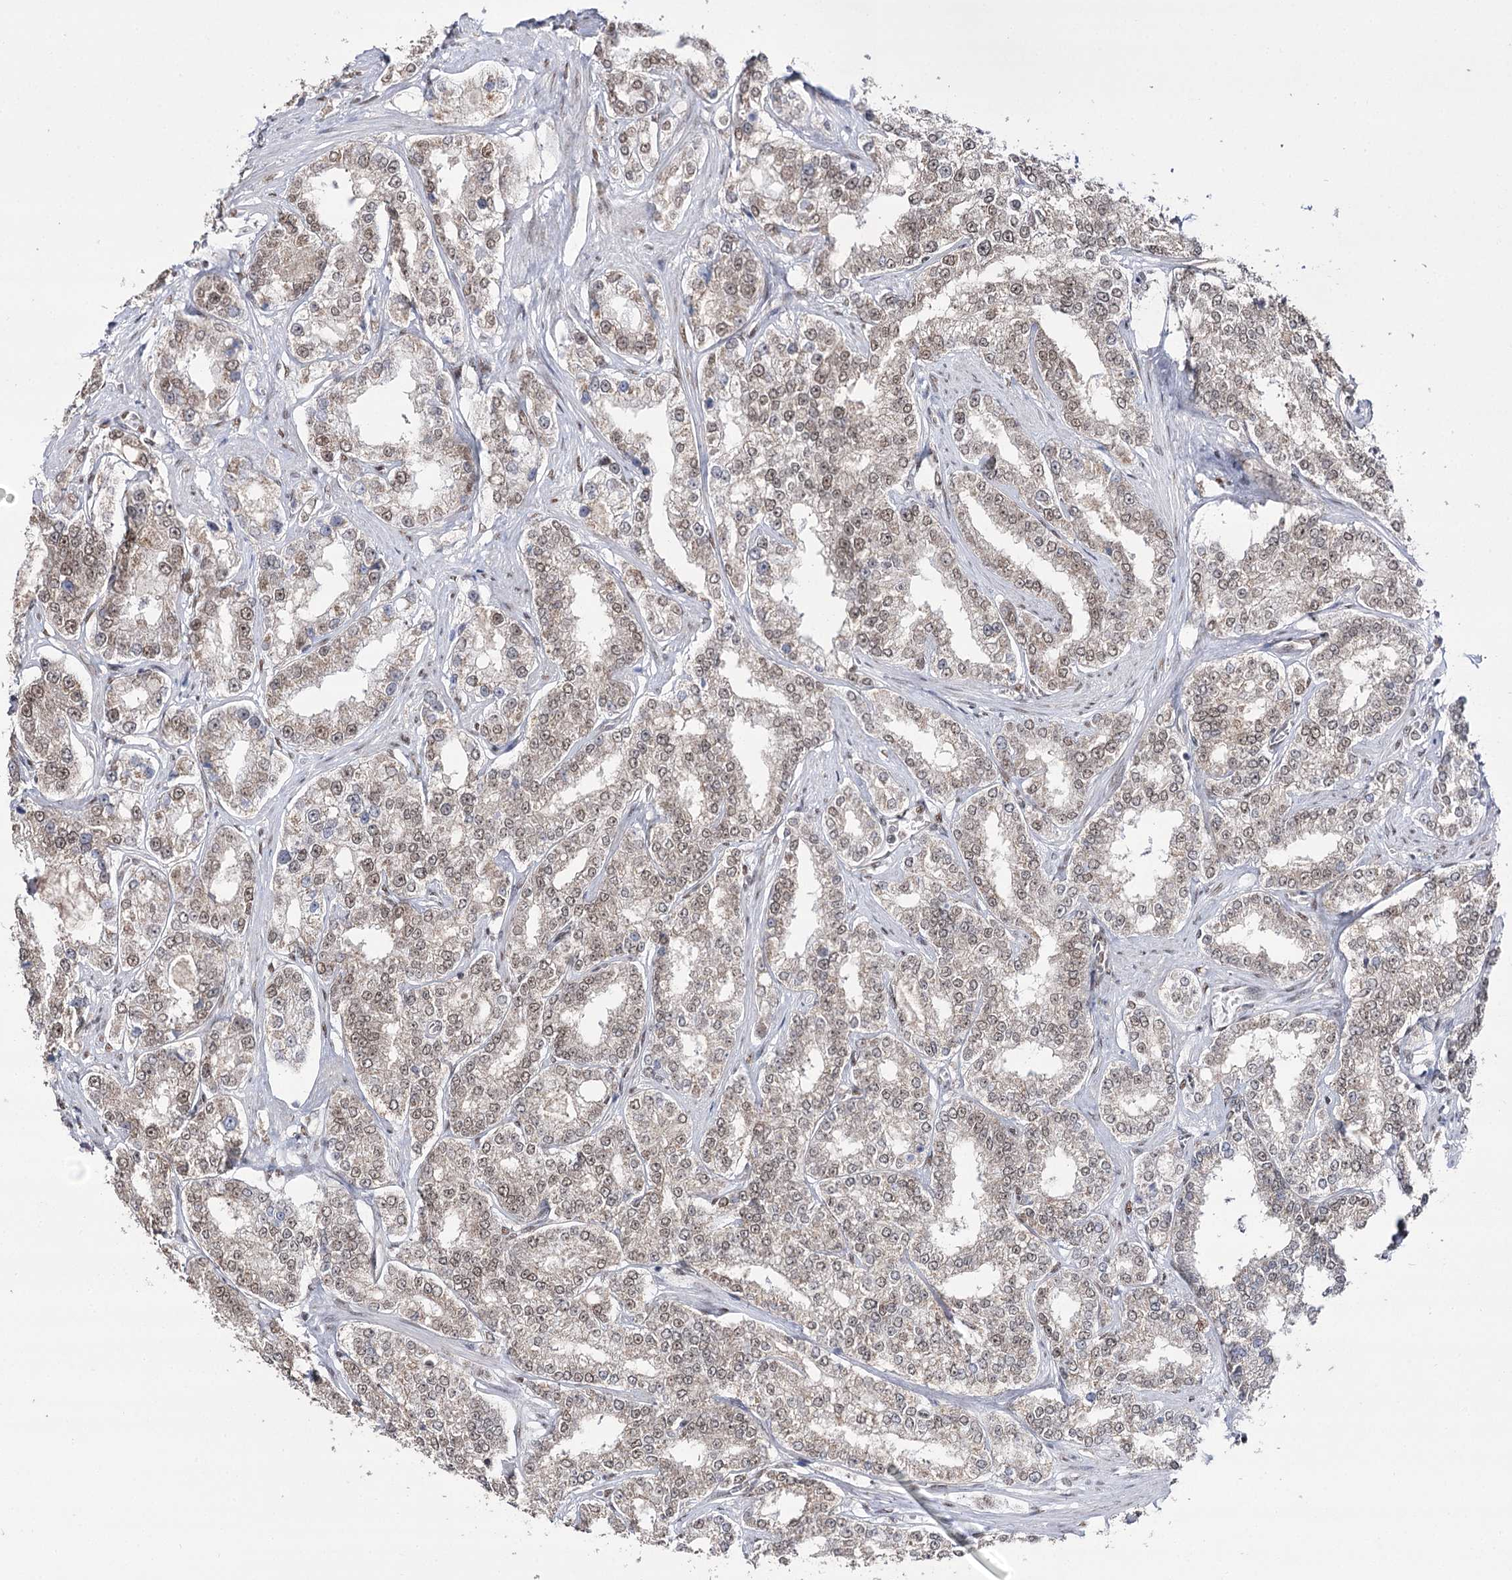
{"staining": {"intensity": "moderate", "quantity": ">75%", "location": "nuclear"}, "tissue": "prostate cancer", "cell_type": "Tumor cells", "image_type": "cancer", "snomed": [{"axis": "morphology", "description": "Normal tissue, NOS"}, {"axis": "morphology", "description": "Adenocarcinoma, High grade"}, {"axis": "topography", "description": "Prostate"}], "caption": "This is an image of immunohistochemistry (IHC) staining of prostate adenocarcinoma (high-grade), which shows moderate expression in the nuclear of tumor cells.", "gene": "VGLL4", "patient": {"sex": "male", "age": 83}}